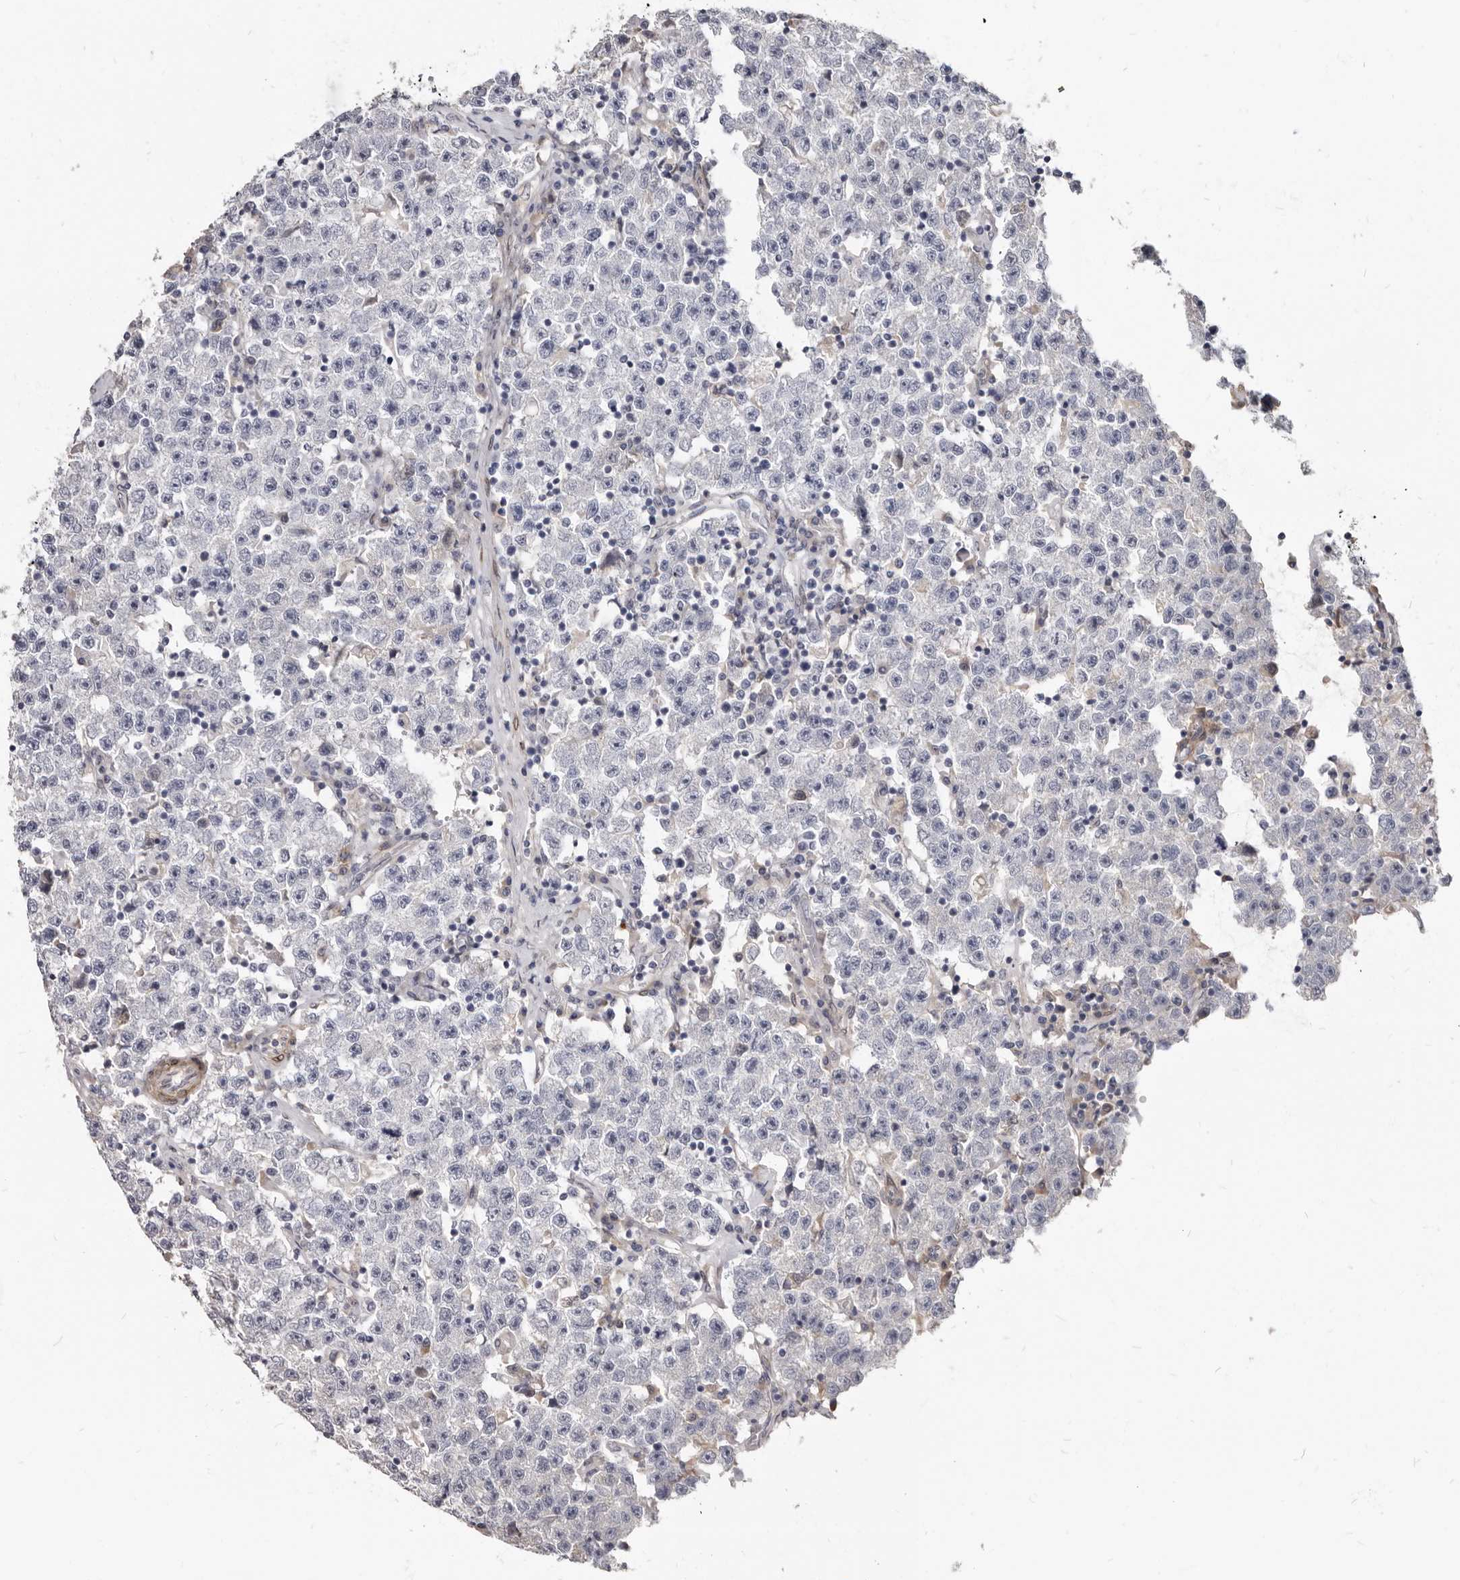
{"staining": {"intensity": "negative", "quantity": "none", "location": "none"}, "tissue": "testis cancer", "cell_type": "Tumor cells", "image_type": "cancer", "snomed": [{"axis": "morphology", "description": "Seminoma, NOS"}, {"axis": "topography", "description": "Testis"}], "caption": "Protein analysis of testis seminoma displays no significant staining in tumor cells.", "gene": "MRGPRF", "patient": {"sex": "male", "age": 22}}